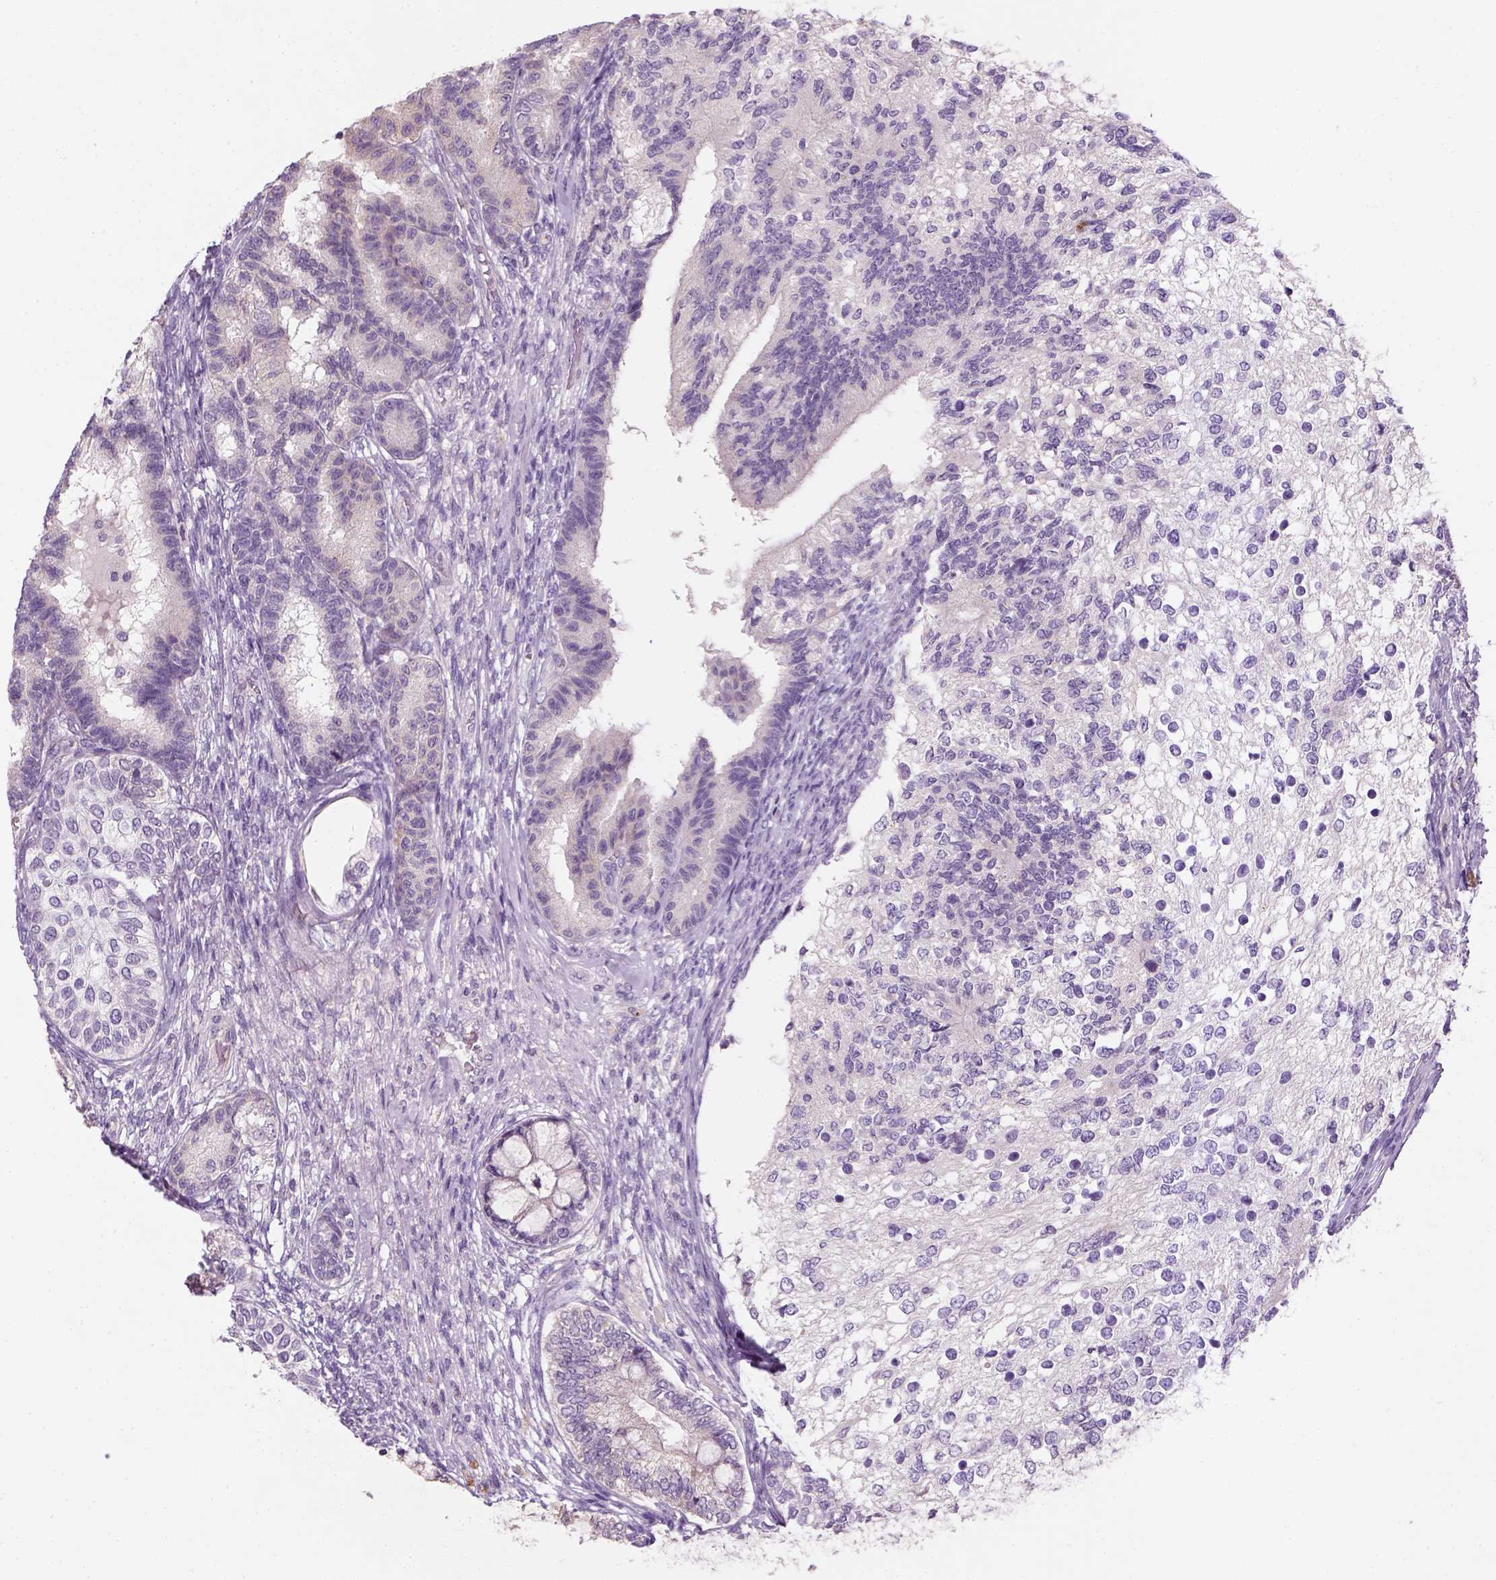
{"staining": {"intensity": "negative", "quantity": "none", "location": "none"}, "tissue": "testis cancer", "cell_type": "Tumor cells", "image_type": "cancer", "snomed": [{"axis": "morphology", "description": "Seminoma, NOS"}, {"axis": "morphology", "description": "Carcinoma, Embryonal, NOS"}, {"axis": "topography", "description": "Testis"}], "caption": "This is an IHC micrograph of human testis cancer (seminoma). There is no expression in tumor cells.", "gene": "NUDT6", "patient": {"sex": "male", "age": 41}}